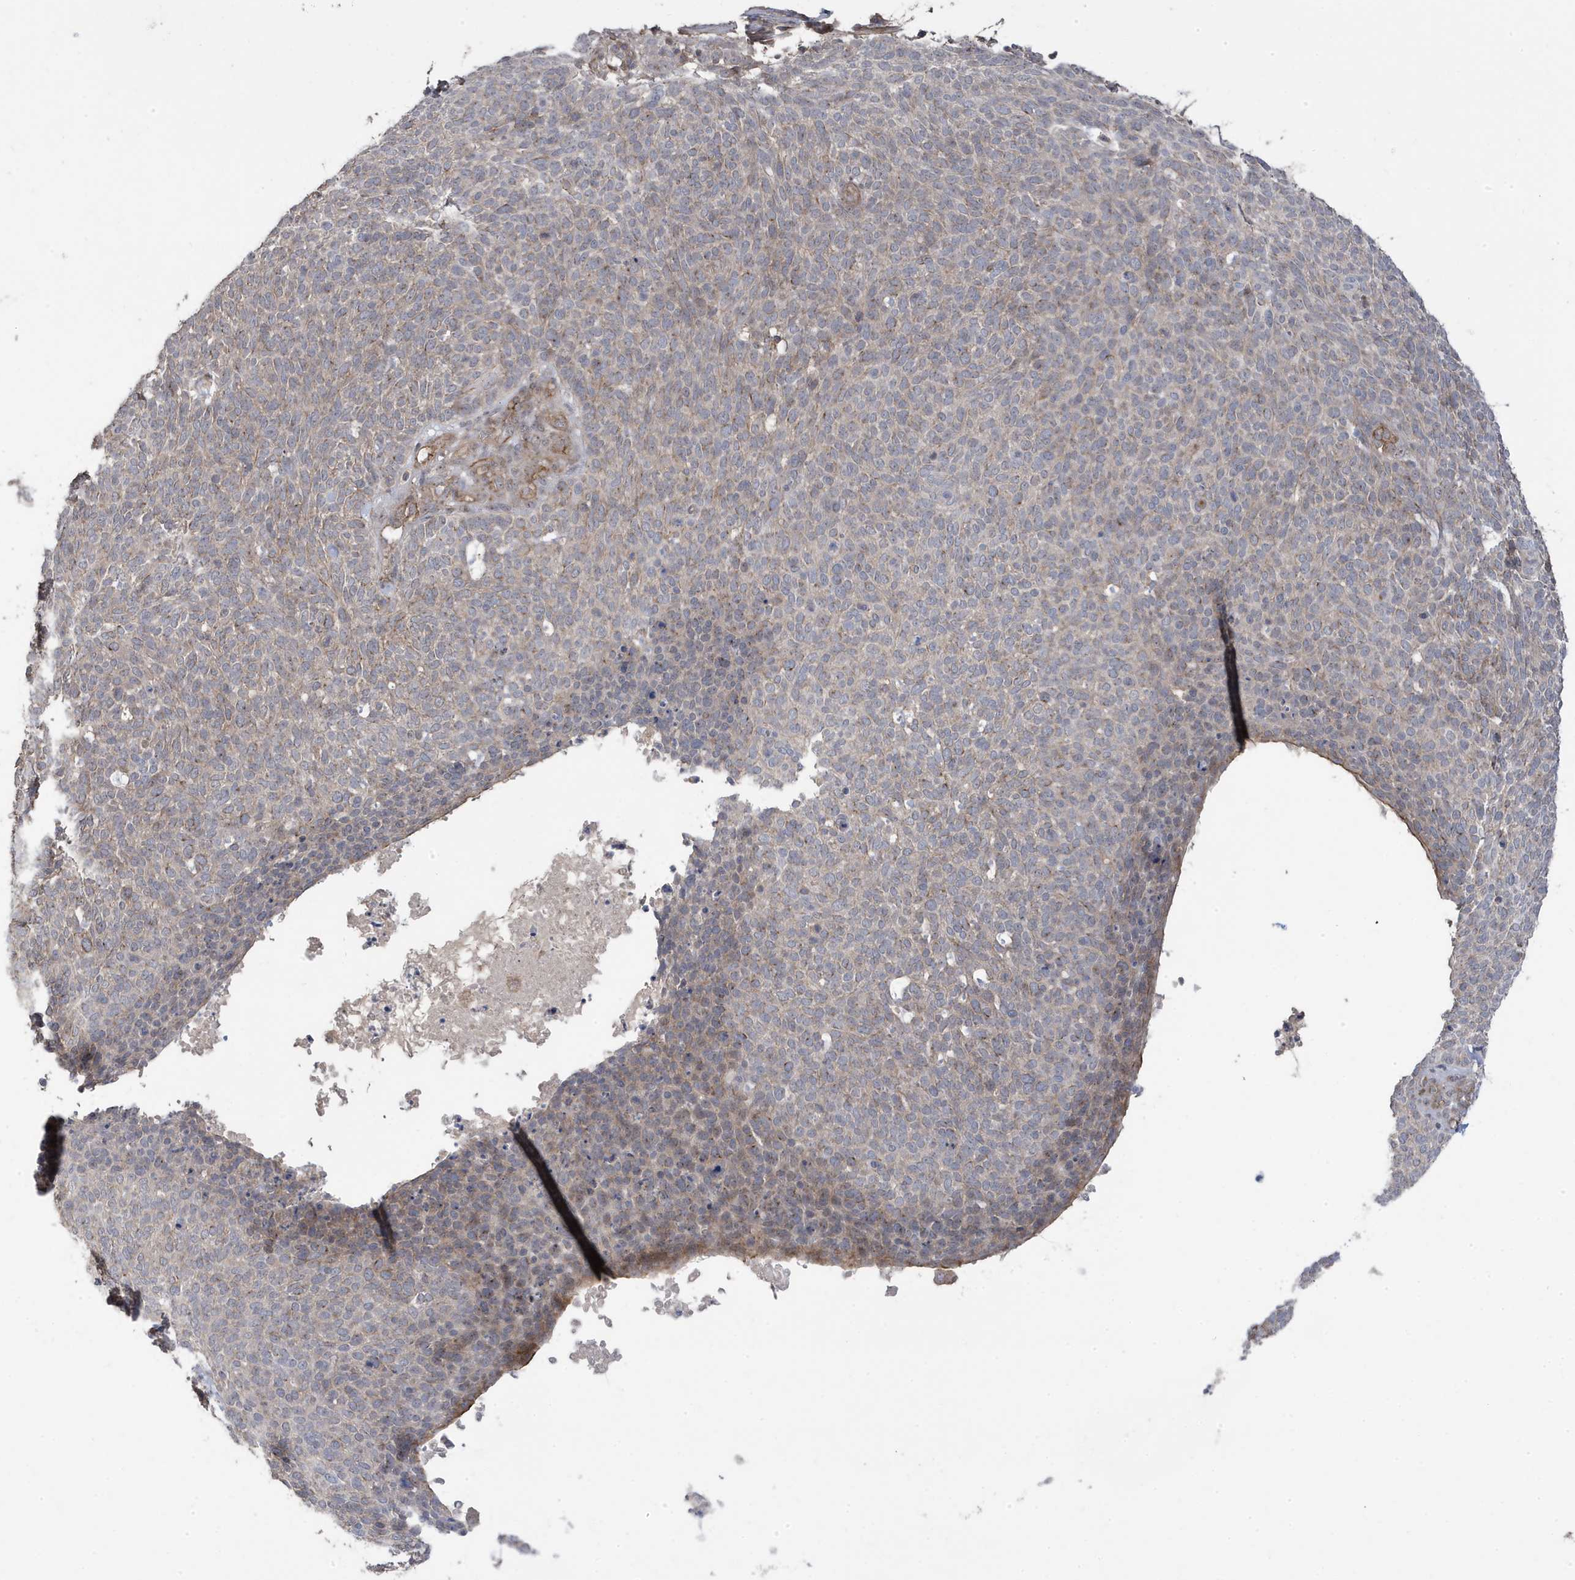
{"staining": {"intensity": "moderate", "quantity": "<25%", "location": "cytoplasmic/membranous"}, "tissue": "skin cancer", "cell_type": "Tumor cells", "image_type": "cancer", "snomed": [{"axis": "morphology", "description": "Squamous cell carcinoma, NOS"}, {"axis": "topography", "description": "Skin"}], "caption": "Immunohistochemistry (IHC) micrograph of skin squamous cell carcinoma stained for a protein (brown), which exhibits low levels of moderate cytoplasmic/membranous positivity in about <25% of tumor cells.", "gene": "CETN3", "patient": {"sex": "female", "age": 90}}